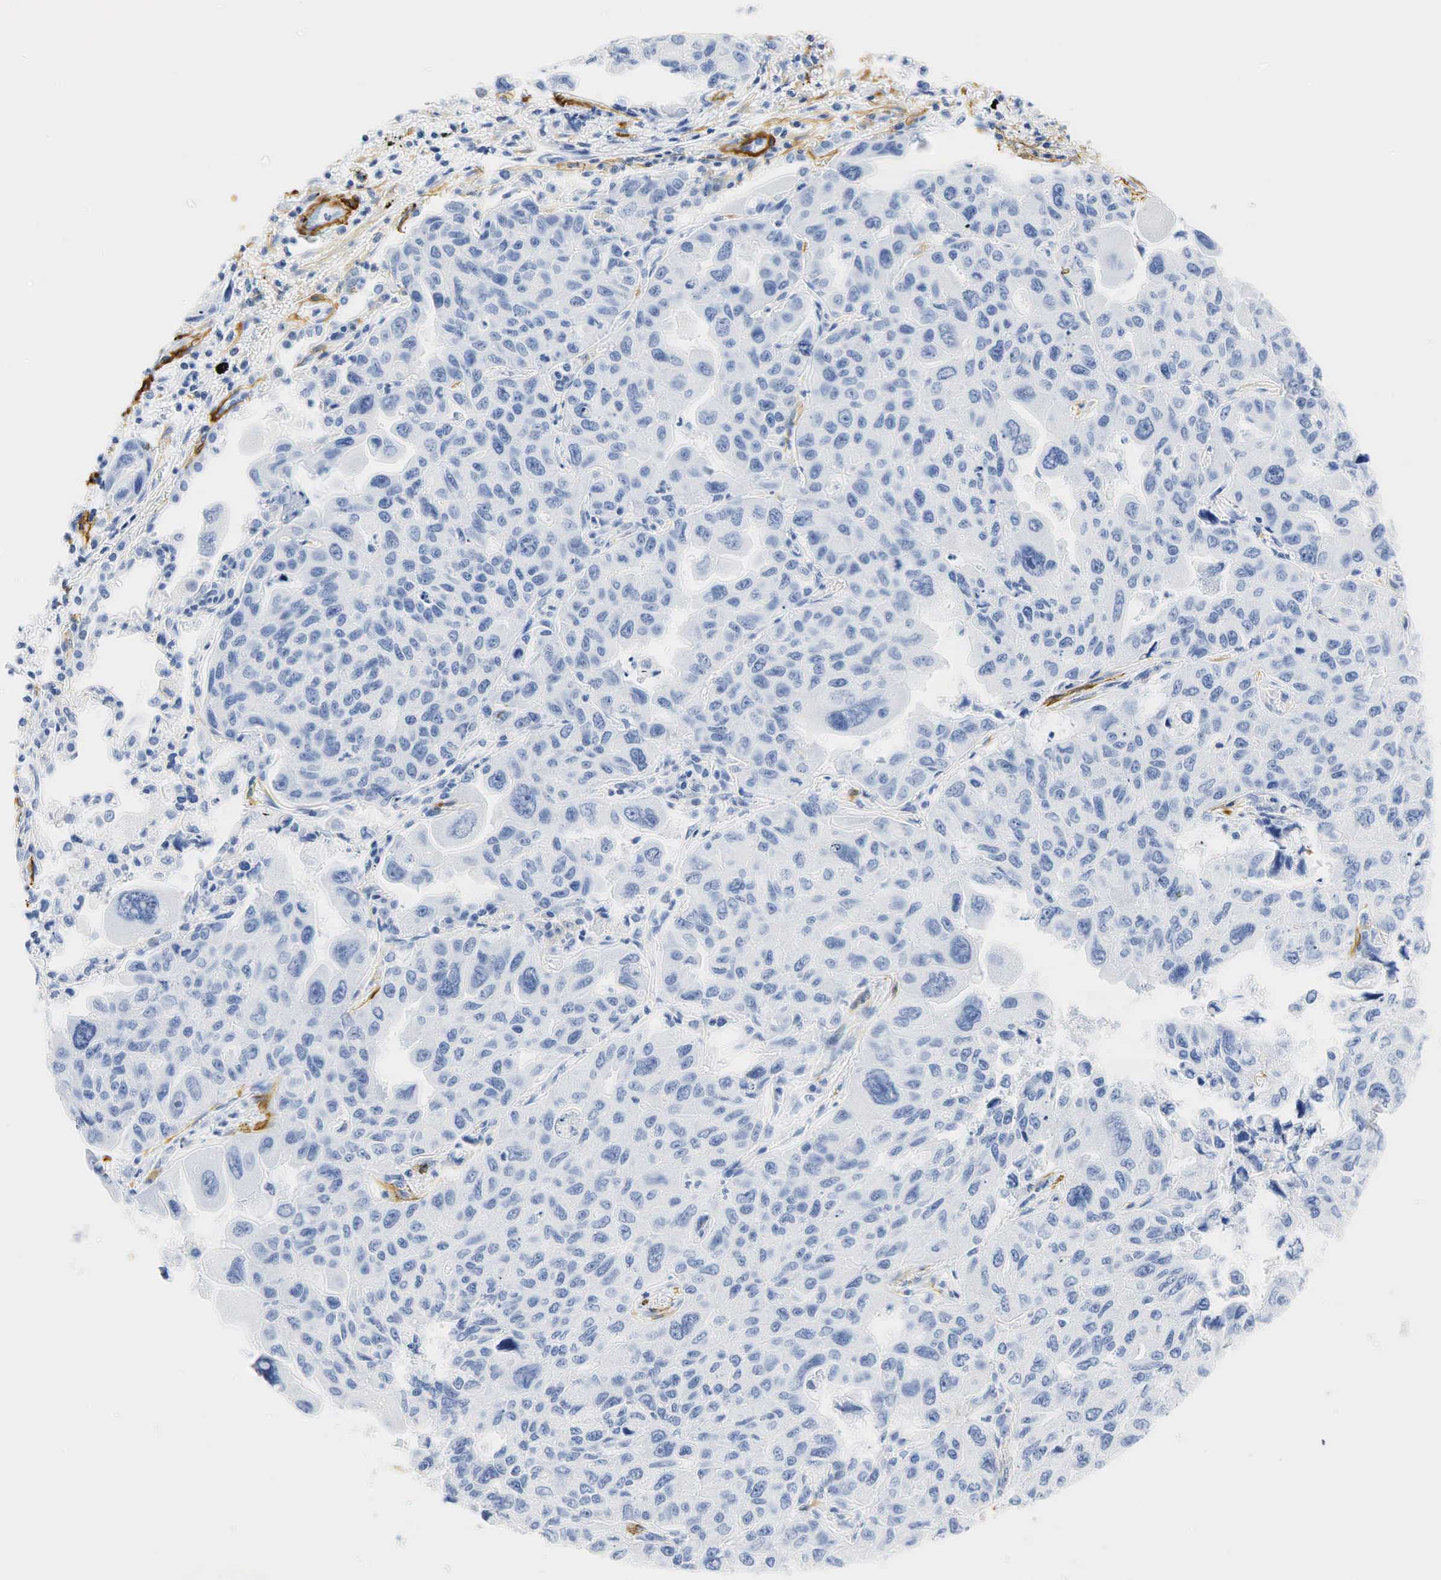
{"staining": {"intensity": "negative", "quantity": "none", "location": "none"}, "tissue": "lung cancer", "cell_type": "Tumor cells", "image_type": "cancer", "snomed": [{"axis": "morphology", "description": "Adenocarcinoma, NOS"}, {"axis": "topography", "description": "Lung"}], "caption": "DAB (3,3'-diaminobenzidine) immunohistochemical staining of lung cancer (adenocarcinoma) displays no significant expression in tumor cells.", "gene": "ACTA1", "patient": {"sex": "male", "age": 64}}